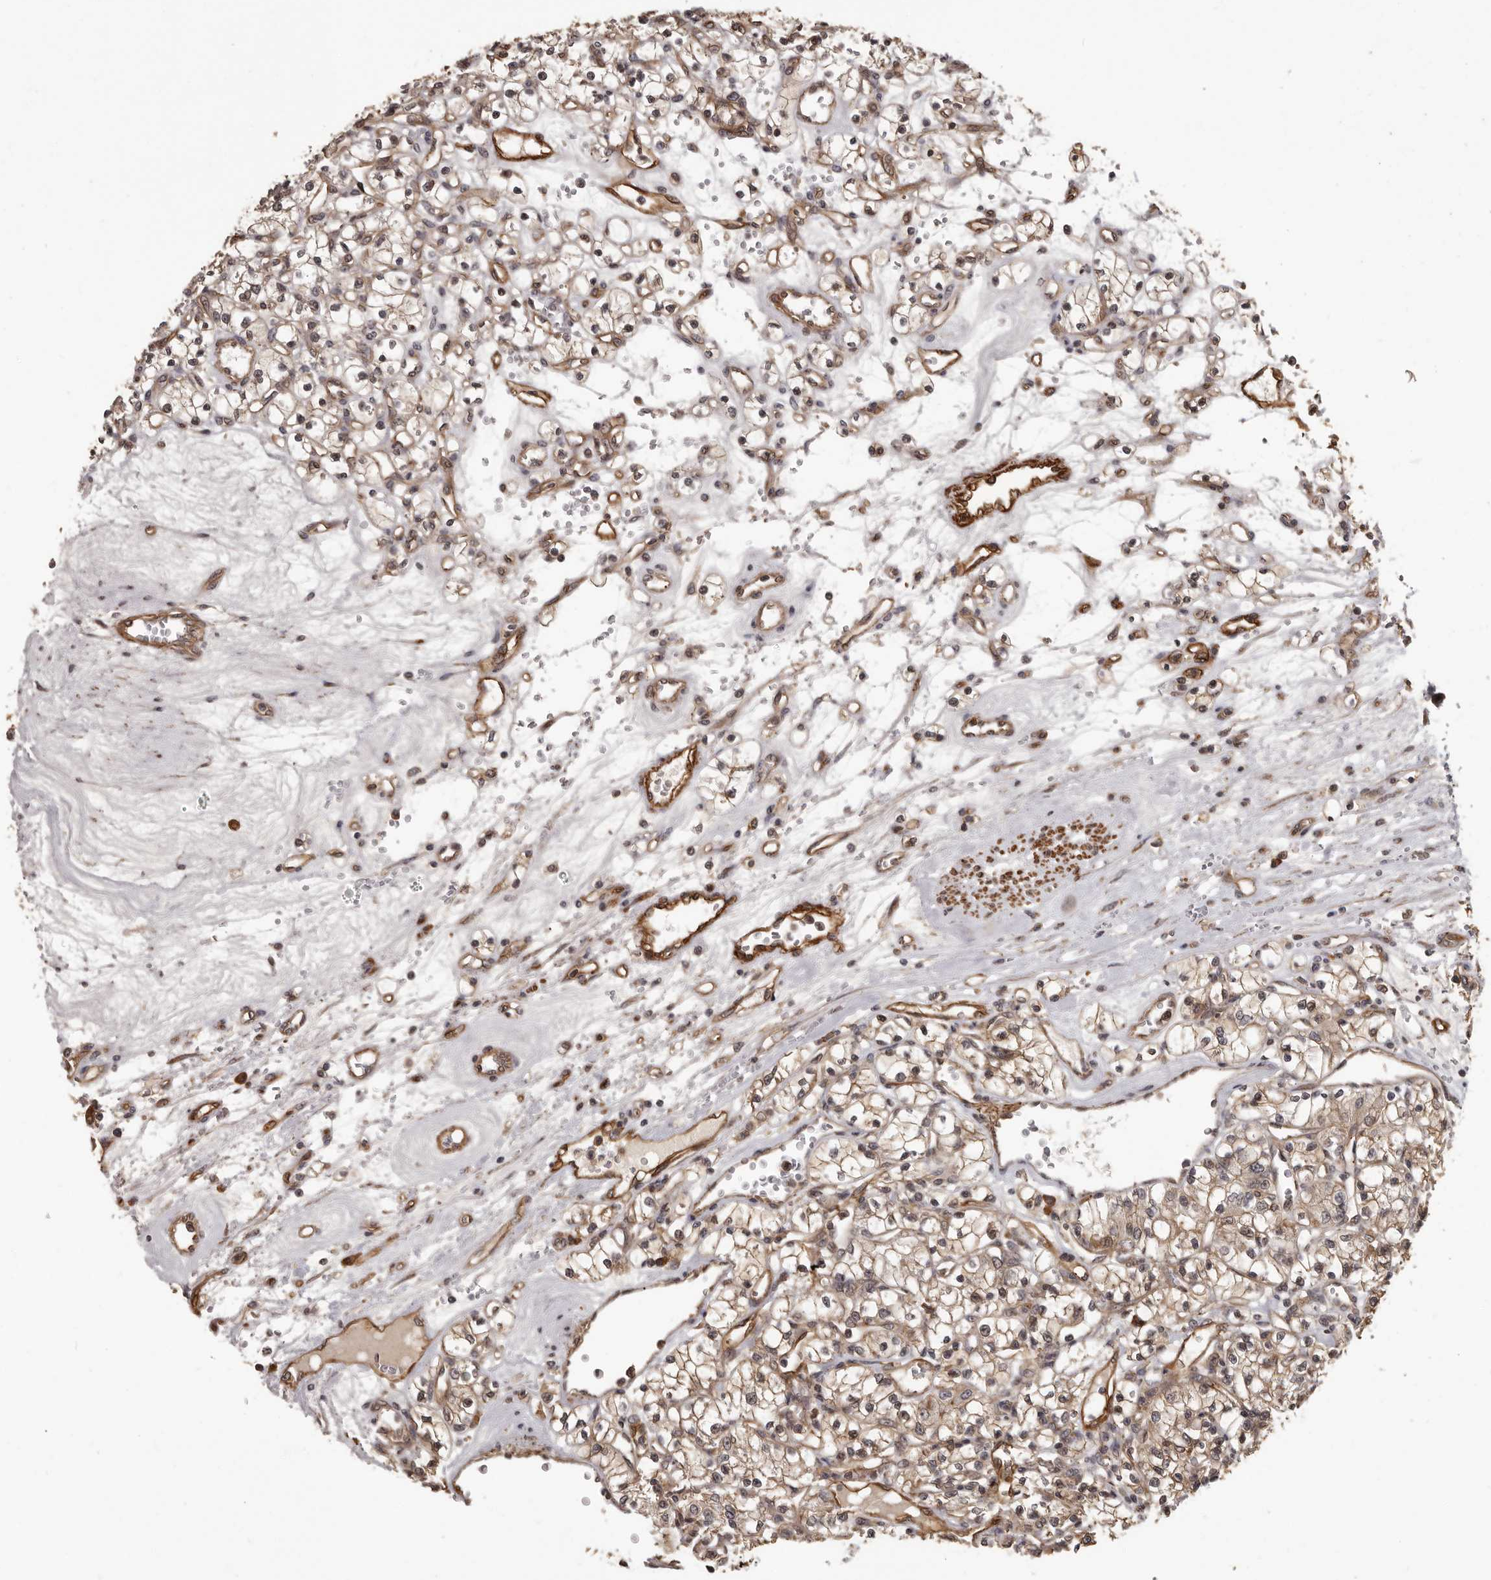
{"staining": {"intensity": "negative", "quantity": "none", "location": "none"}, "tissue": "renal cancer", "cell_type": "Tumor cells", "image_type": "cancer", "snomed": [{"axis": "morphology", "description": "Adenocarcinoma, NOS"}, {"axis": "topography", "description": "Kidney"}], "caption": "A high-resolution micrograph shows IHC staining of renal cancer (adenocarcinoma), which reveals no significant positivity in tumor cells. (Brightfield microscopy of DAB (3,3'-diaminobenzidine) IHC at high magnification).", "gene": "SLITRK6", "patient": {"sex": "female", "age": 59}}